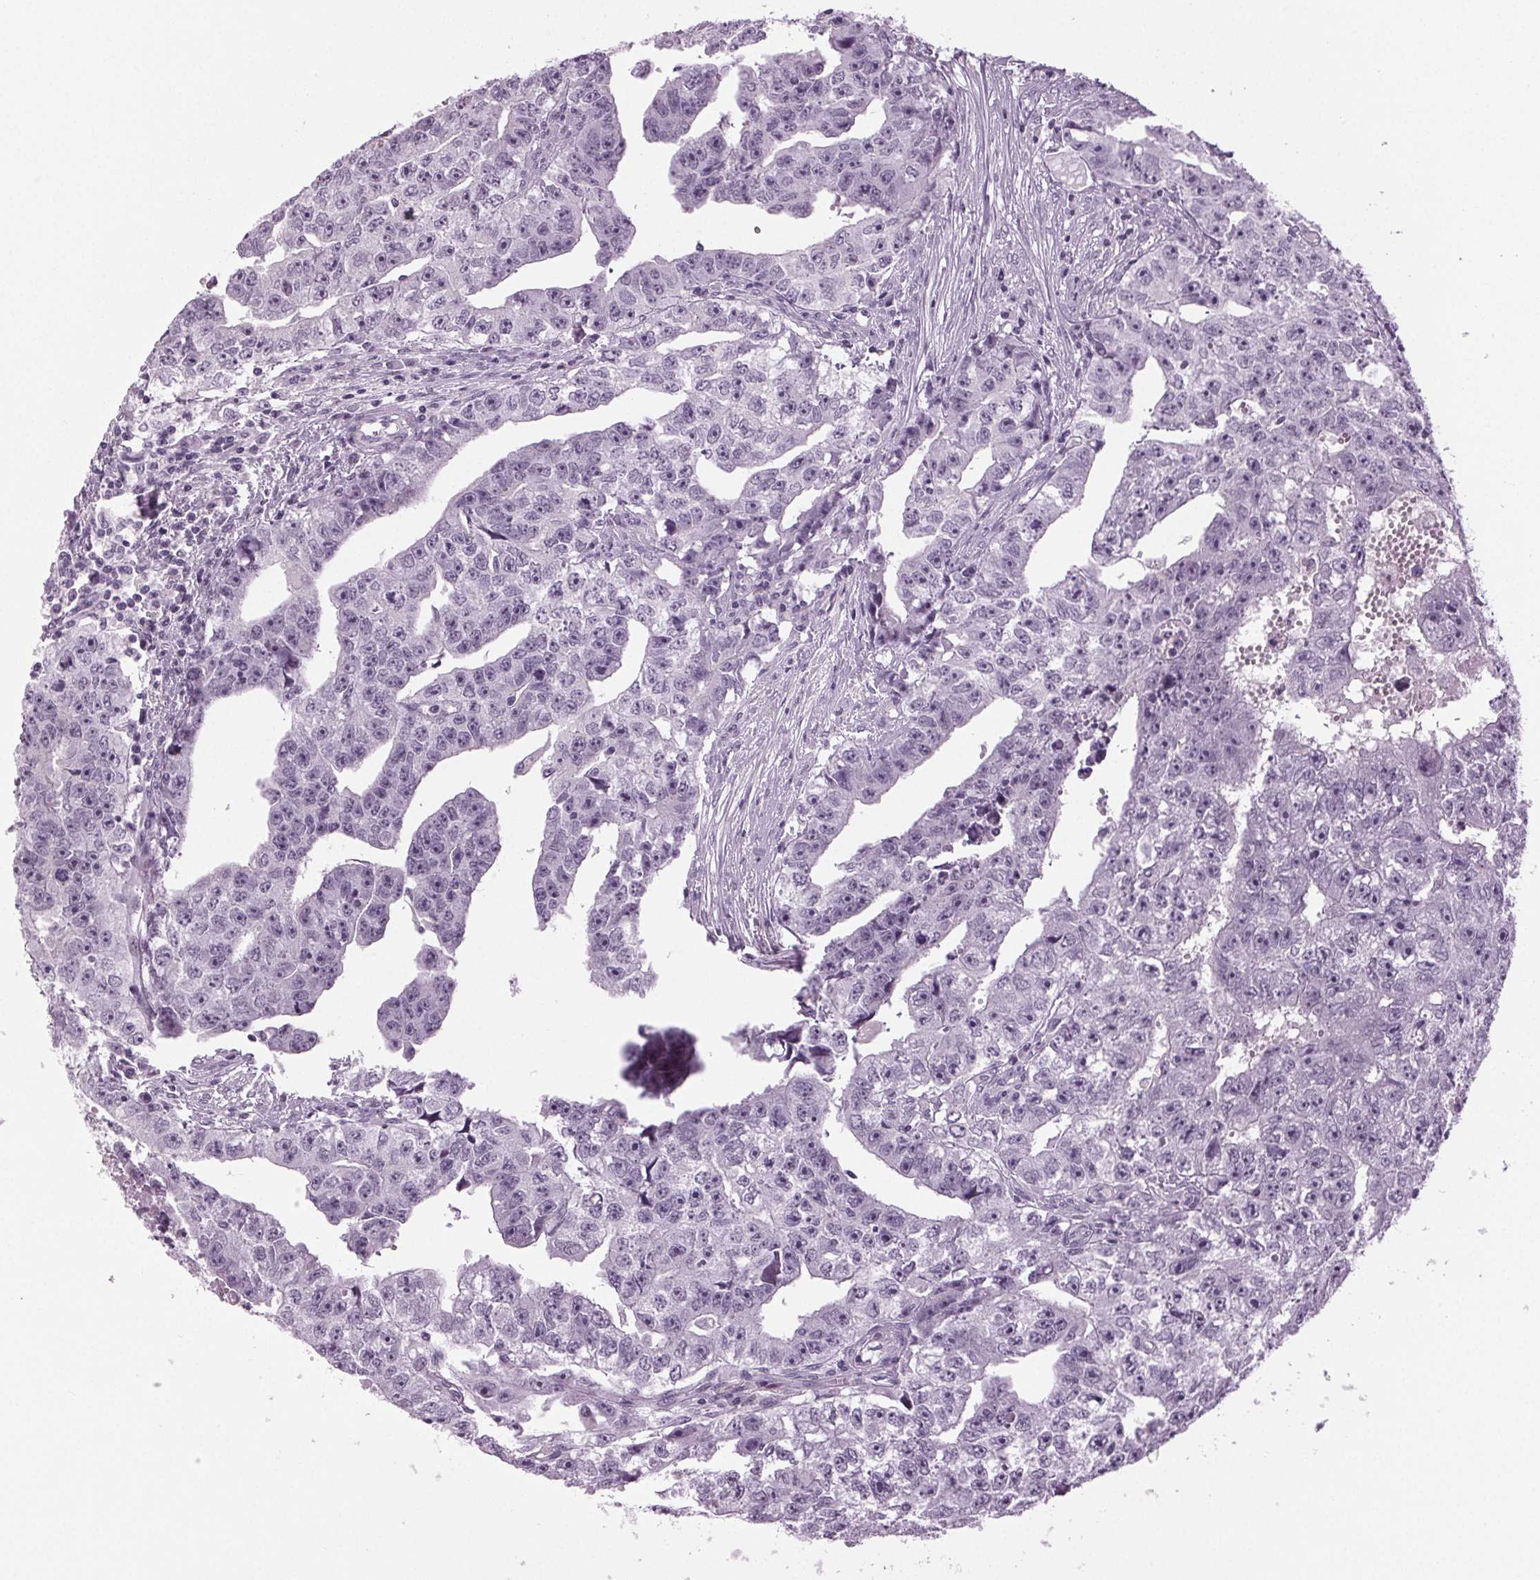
{"staining": {"intensity": "negative", "quantity": "none", "location": "none"}, "tissue": "testis cancer", "cell_type": "Tumor cells", "image_type": "cancer", "snomed": [{"axis": "morphology", "description": "Carcinoma, Embryonal, NOS"}, {"axis": "morphology", "description": "Teratoma, malignant, NOS"}, {"axis": "topography", "description": "Testis"}], "caption": "High magnification brightfield microscopy of testis cancer stained with DAB (brown) and counterstained with hematoxylin (blue): tumor cells show no significant staining.", "gene": "DNAH12", "patient": {"sex": "male", "age": 24}}